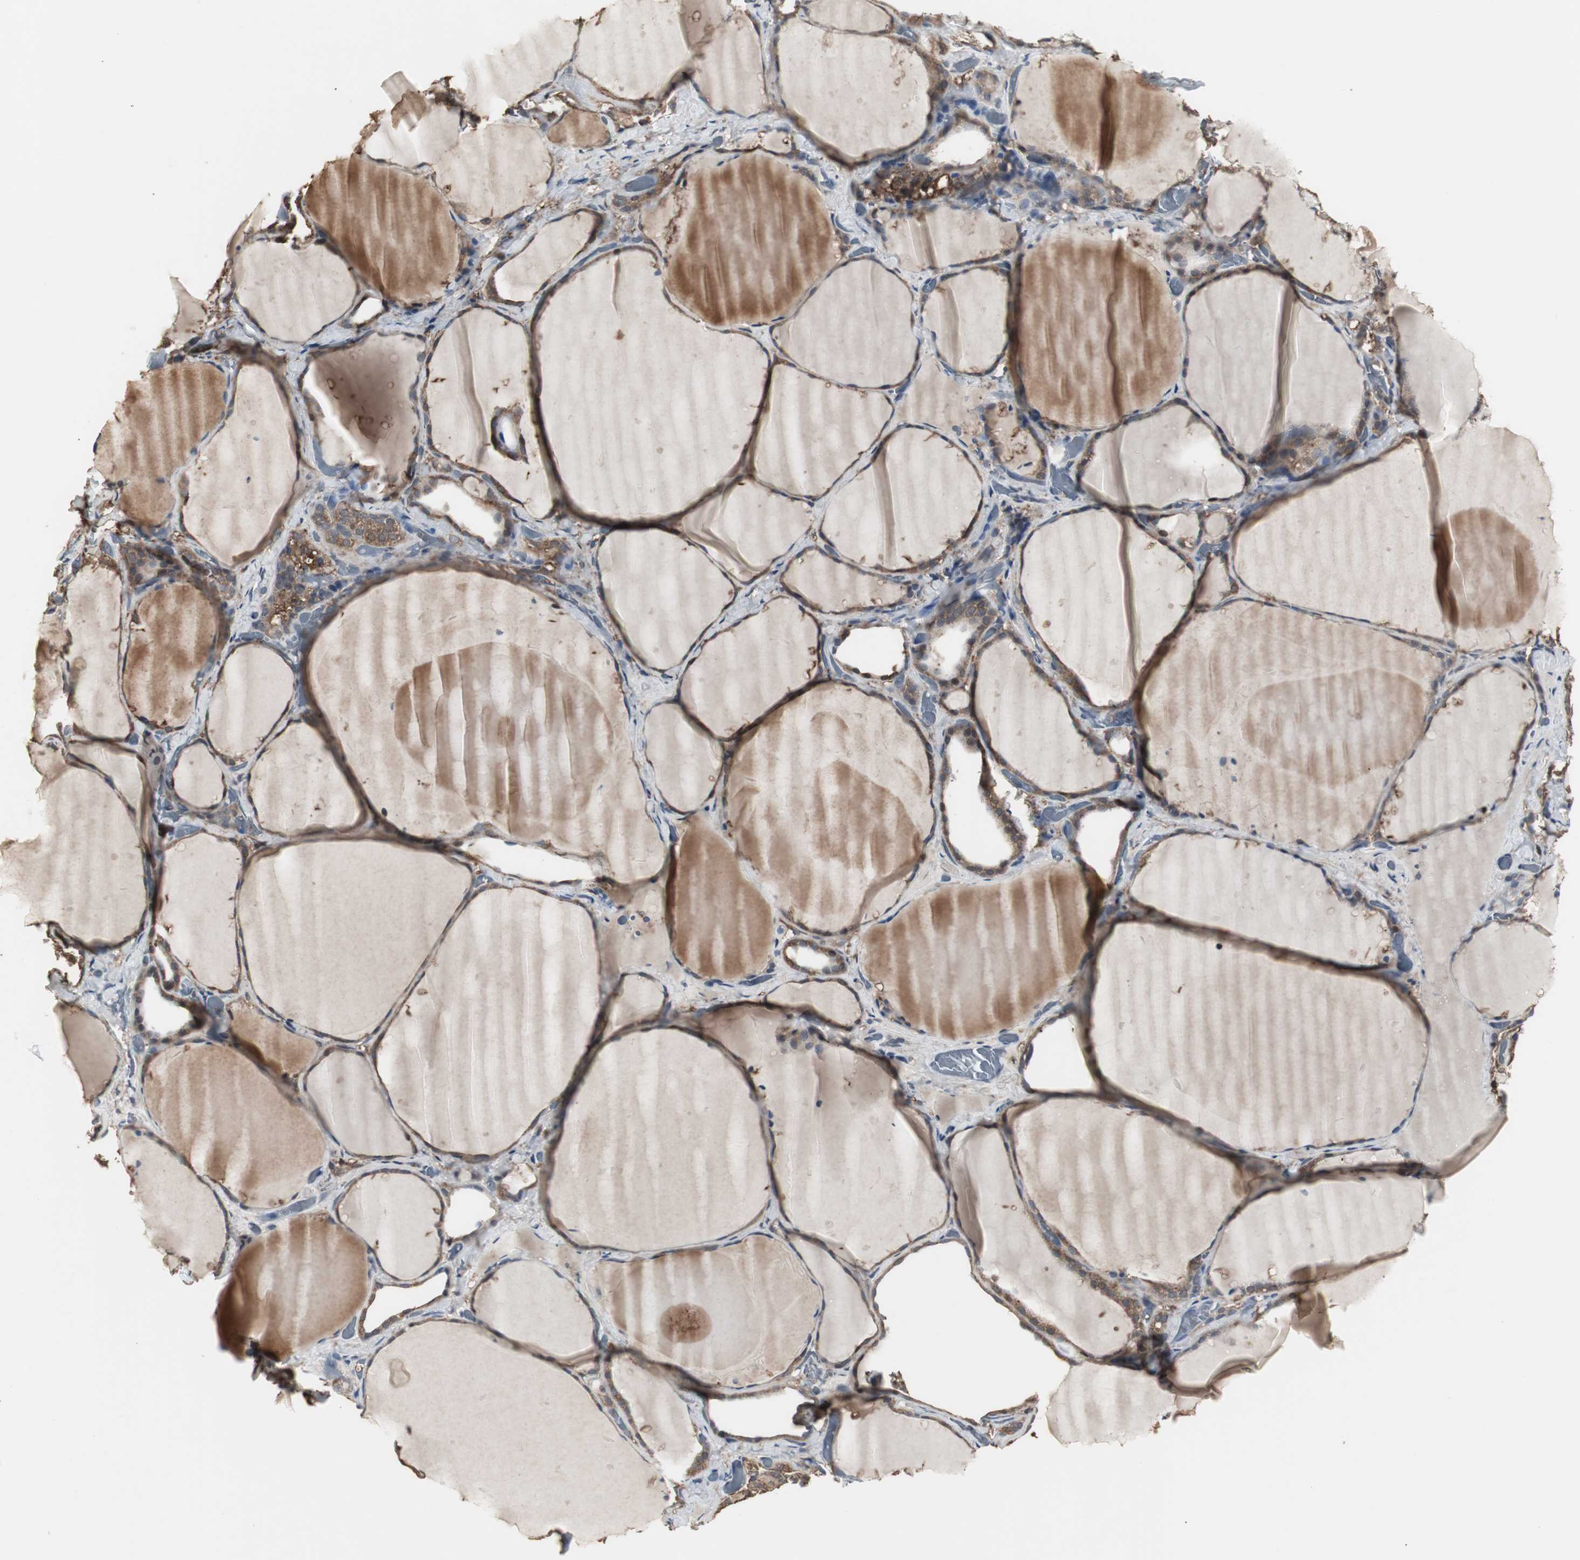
{"staining": {"intensity": "strong", "quantity": ">75%", "location": "cytoplasmic/membranous"}, "tissue": "thyroid gland", "cell_type": "Glandular cells", "image_type": "normal", "snomed": [{"axis": "morphology", "description": "Normal tissue, NOS"}, {"axis": "topography", "description": "Thyroid gland"}], "caption": "Thyroid gland stained with a brown dye exhibits strong cytoplasmic/membranous positive positivity in about >75% of glandular cells.", "gene": "HPRT1", "patient": {"sex": "female", "age": 22}}